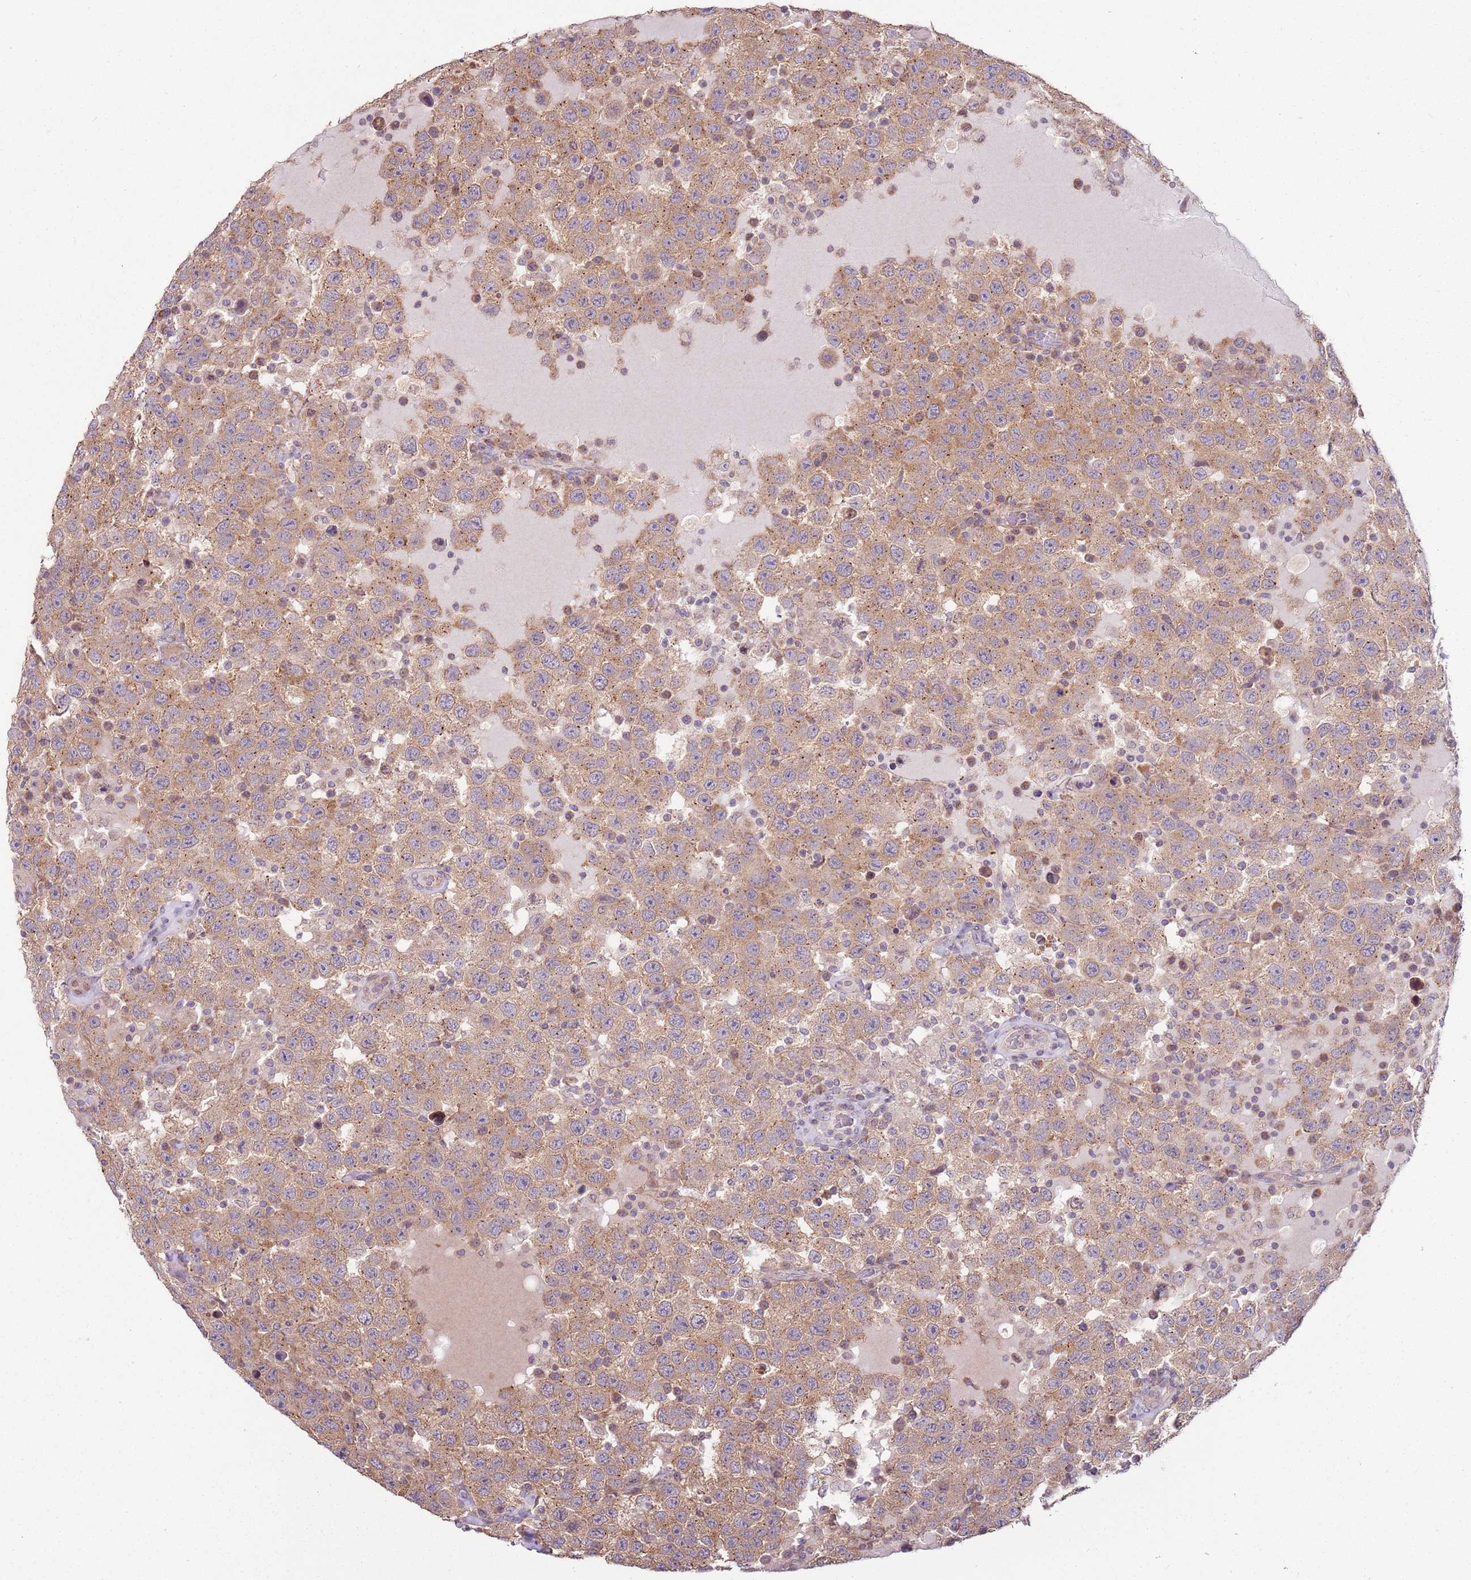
{"staining": {"intensity": "moderate", "quantity": ">75%", "location": "cytoplasmic/membranous"}, "tissue": "testis cancer", "cell_type": "Tumor cells", "image_type": "cancer", "snomed": [{"axis": "morphology", "description": "Seminoma, NOS"}, {"axis": "topography", "description": "Testis"}], "caption": "Moderate cytoplasmic/membranous positivity is seen in about >75% of tumor cells in seminoma (testis). (DAB (3,3'-diaminobenzidine) IHC with brightfield microscopy, high magnification).", "gene": "SPATA31D1", "patient": {"sex": "male", "age": 41}}